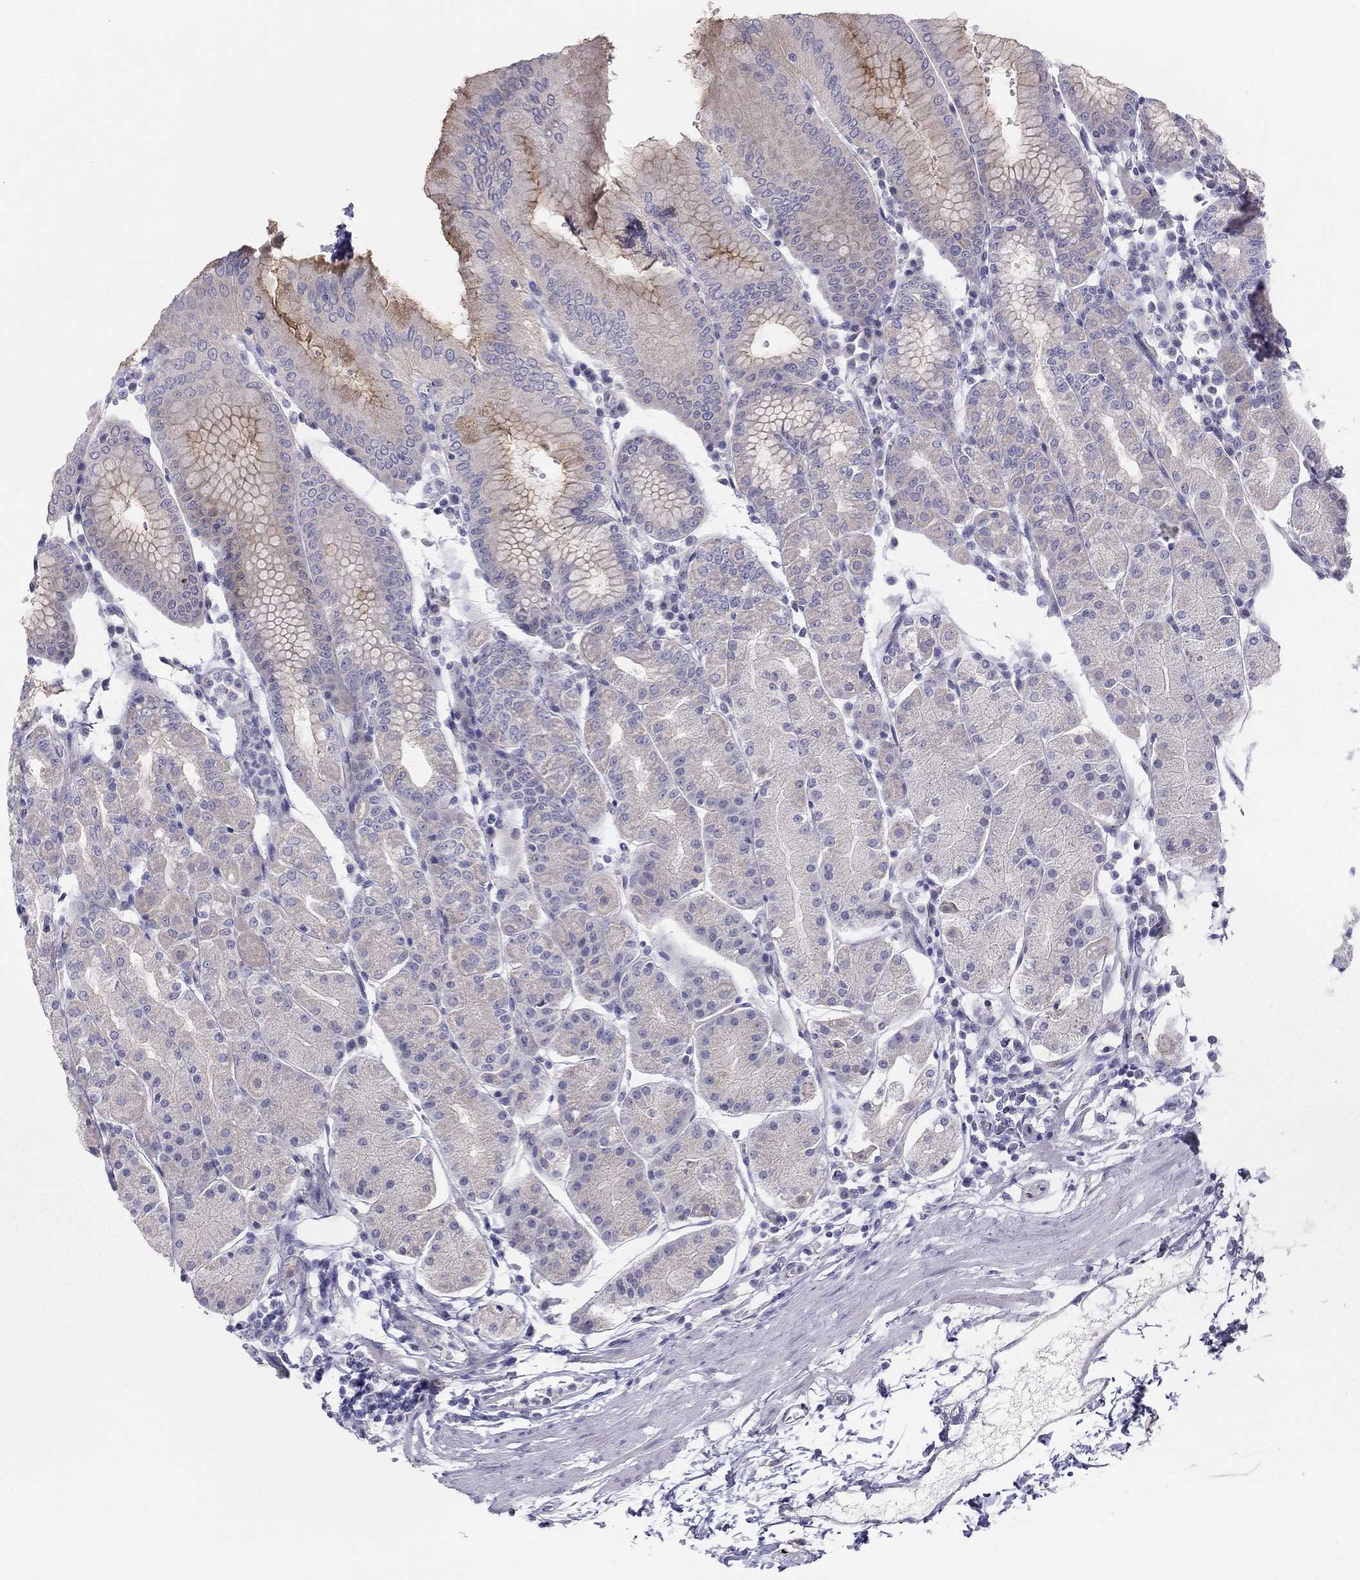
{"staining": {"intensity": "moderate", "quantity": "<25%", "location": "cytoplasmic/membranous"}, "tissue": "stomach", "cell_type": "Glandular cells", "image_type": "normal", "snomed": [{"axis": "morphology", "description": "Normal tissue, NOS"}, {"axis": "topography", "description": "Stomach"}], "caption": "Protein expression analysis of benign human stomach reveals moderate cytoplasmic/membranous staining in about <25% of glandular cells. The staining was performed using DAB (3,3'-diaminobenzidine) to visualize the protein expression in brown, while the nuclei were stained in blue with hematoxylin (Magnification: 20x).", "gene": "MGAT4C", "patient": {"sex": "male", "age": 54}}